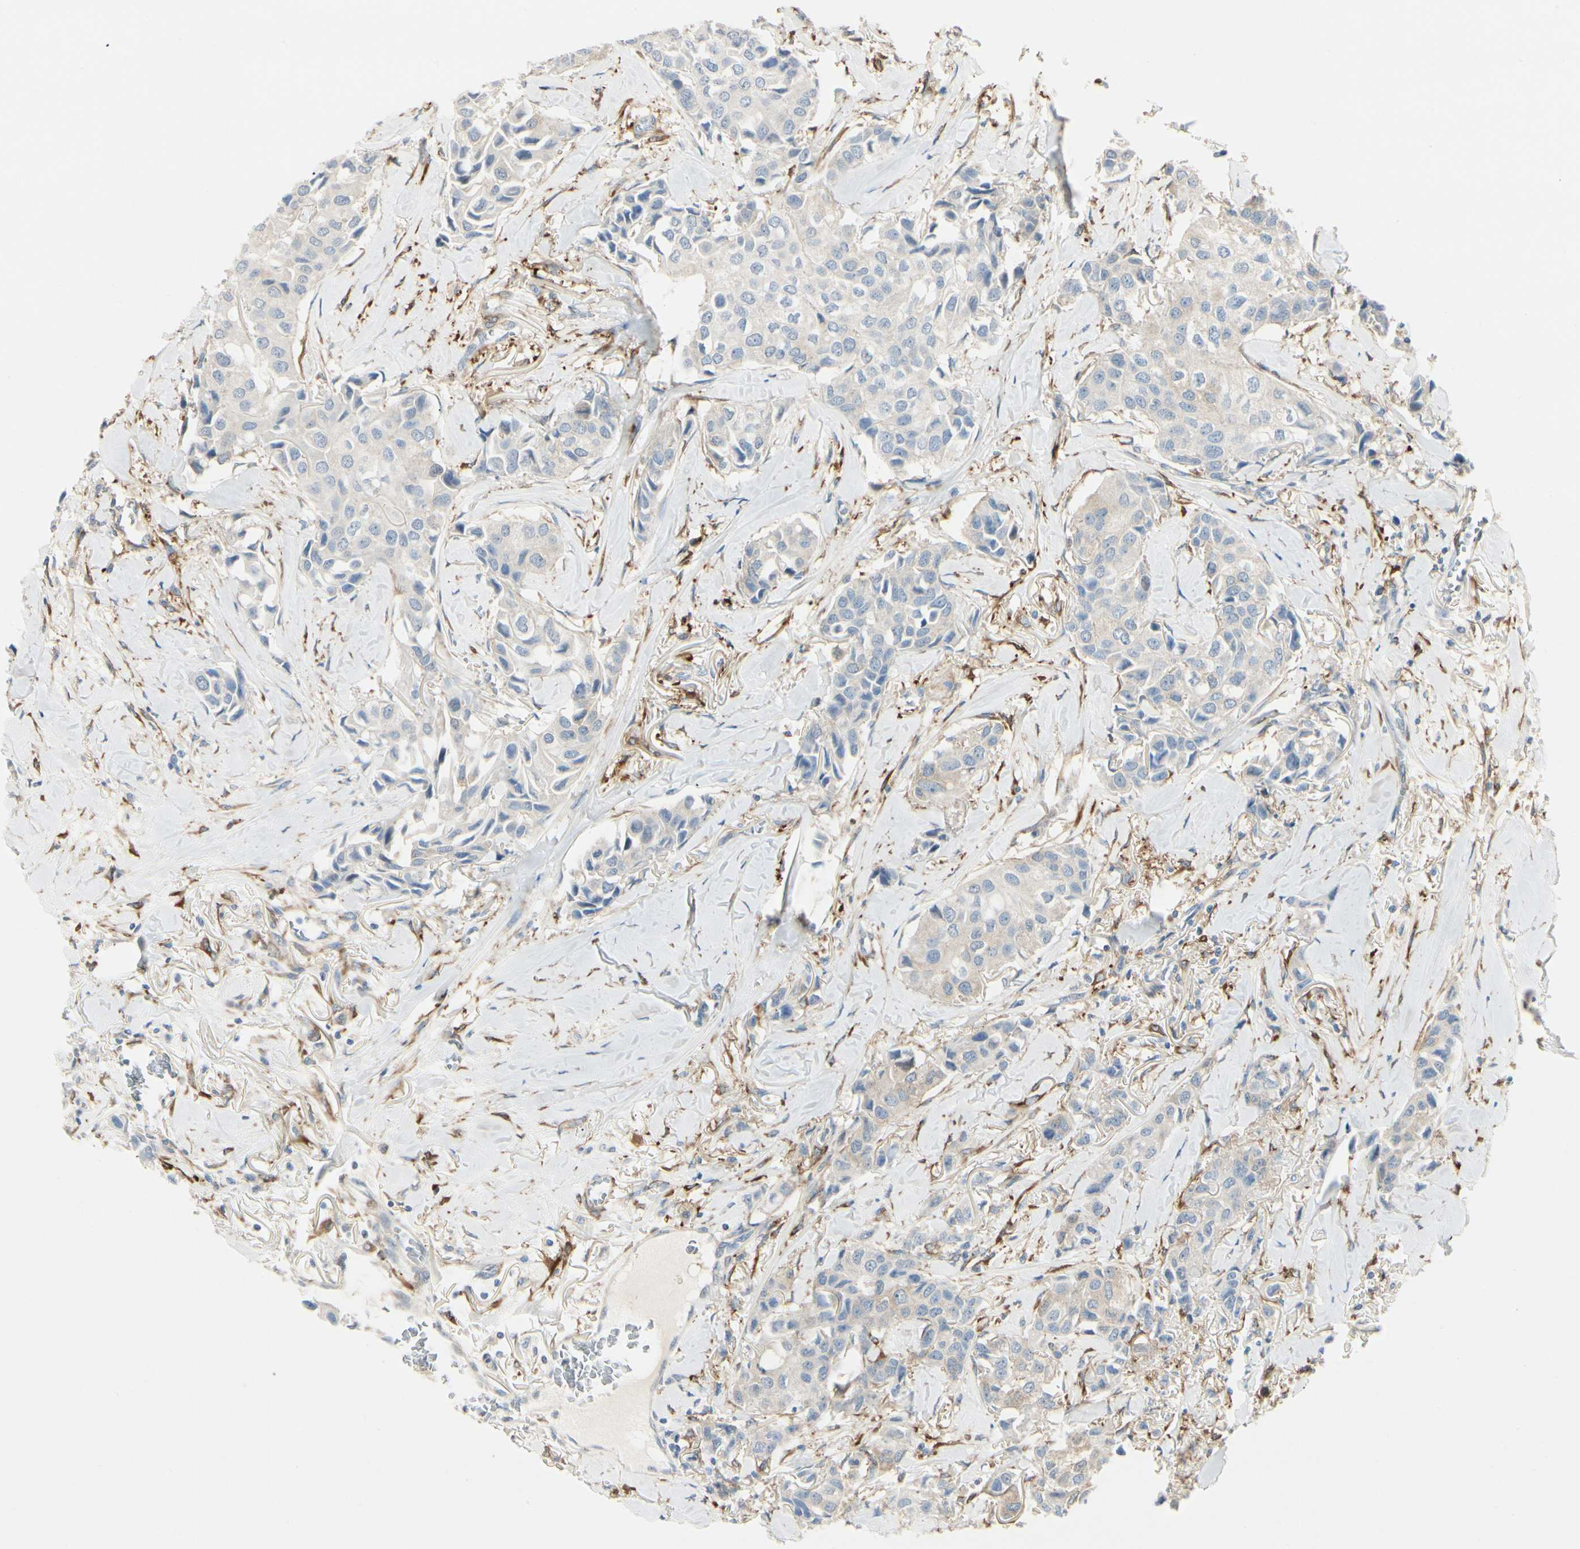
{"staining": {"intensity": "moderate", "quantity": "<25%", "location": "cytoplasmic/membranous"}, "tissue": "breast cancer", "cell_type": "Tumor cells", "image_type": "cancer", "snomed": [{"axis": "morphology", "description": "Duct carcinoma"}, {"axis": "topography", "description": "Breast"}], "caption": "DAB immunohistochemical staining of human breast cancer displays moderate cytoplasmic/membranous protein staining in about <25% of tumor cells.", "gene": "AMPH", "patient": {"sex": "female", "age": 80}}